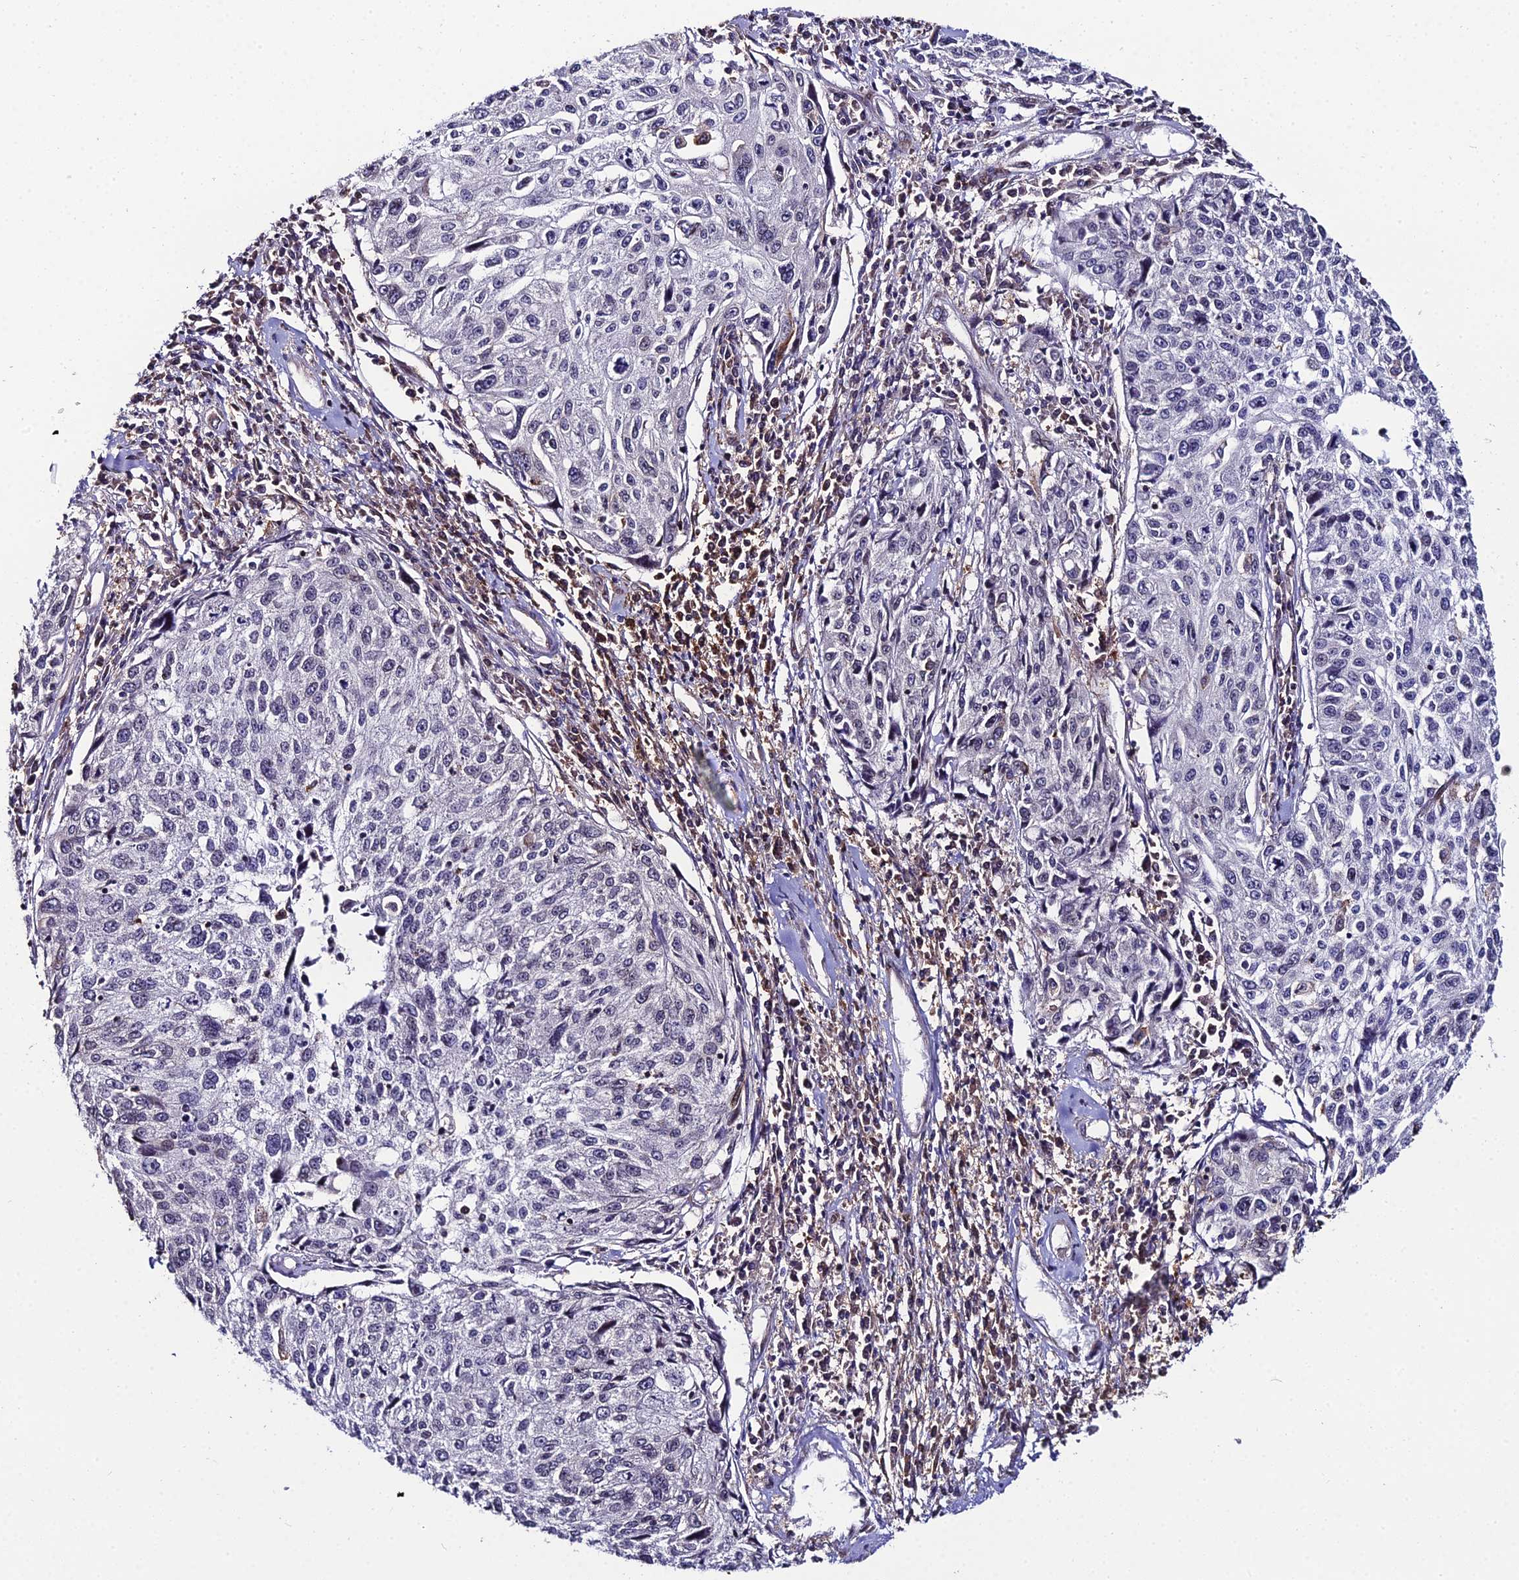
{"staining": {"intensity": "negative", "quantity": "none", "location": "none"}, "tissue": "cervical cancer", "cell_type": "Tumor cells", "image_type": "cancer", "snomed": [{"axis": "morphology", "description": "Squamous cell carcinoma, NOS"}, {"axis": "topography", "description": "Cervix"}], "caption": "Immunohistochemical staining of cervical cancer (squamous cell carcinoma) demonstrates no significant expression in tumor cells.", "gene": "DDX19A", "patient": {"sex": "female", "age": 57}}